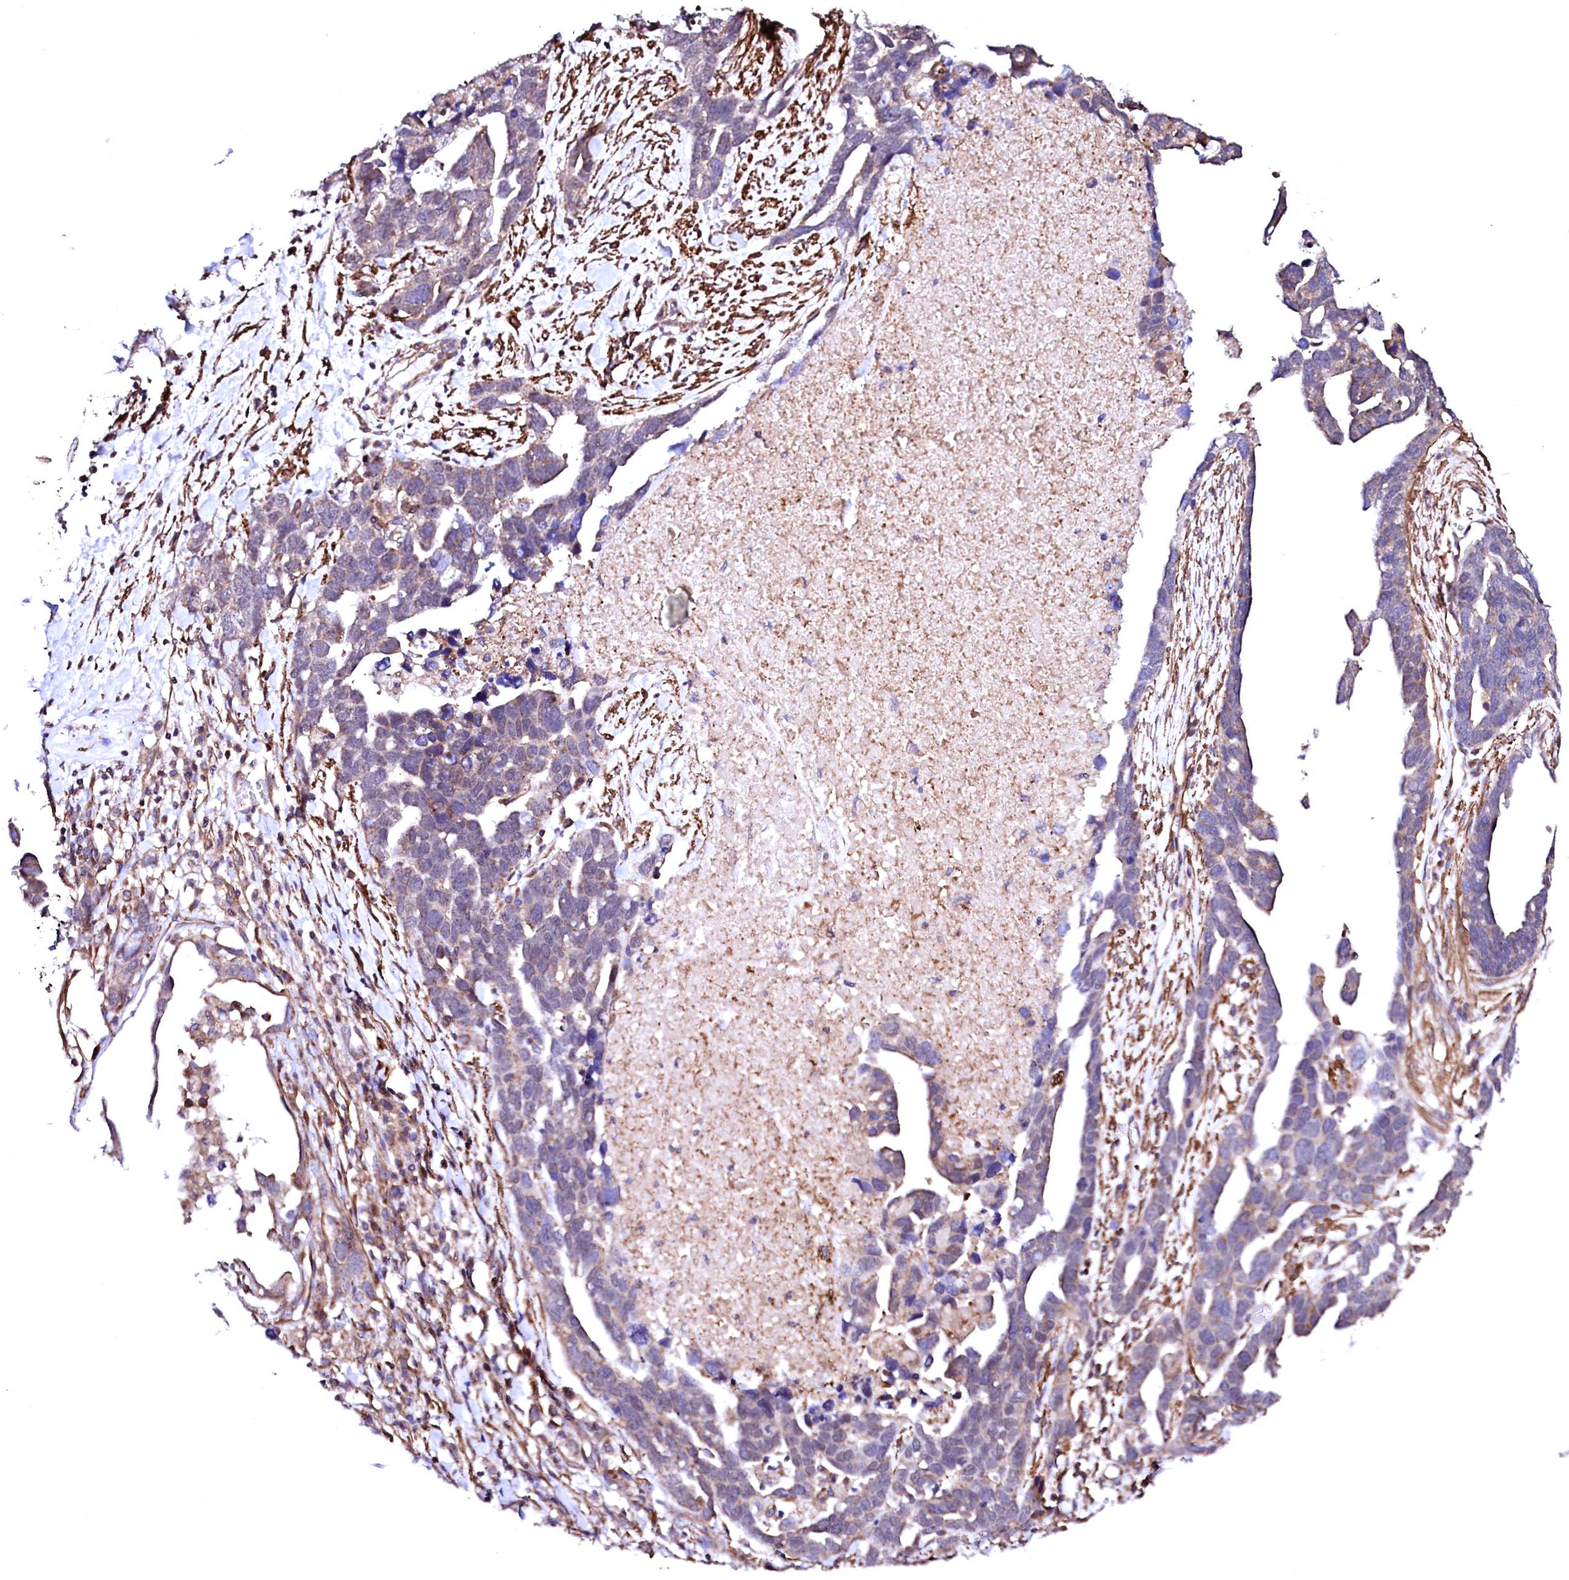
{"staining": {"intensity": "moderate", "quantity": "<25%", "location": "cytoplasmic/membranous"}, "tissue": "ovarian cancer", "cell_type": "Tumor cells", "image_type": "cancer", "snomed": [{"axis": "morphology", "description": "Cystadenocarcinoma, serous, NOS"}, {"axis": "topography", "description": "Ovary"}], "caption": "Immunohistochemical staining of ovarian cancer exhibits low levels of moderate cytoplasmic/membranous protein staining in approximately <25% of tumor cells.", "gene": "GPR176", "patient": {"sex": "female", "age": 54}}